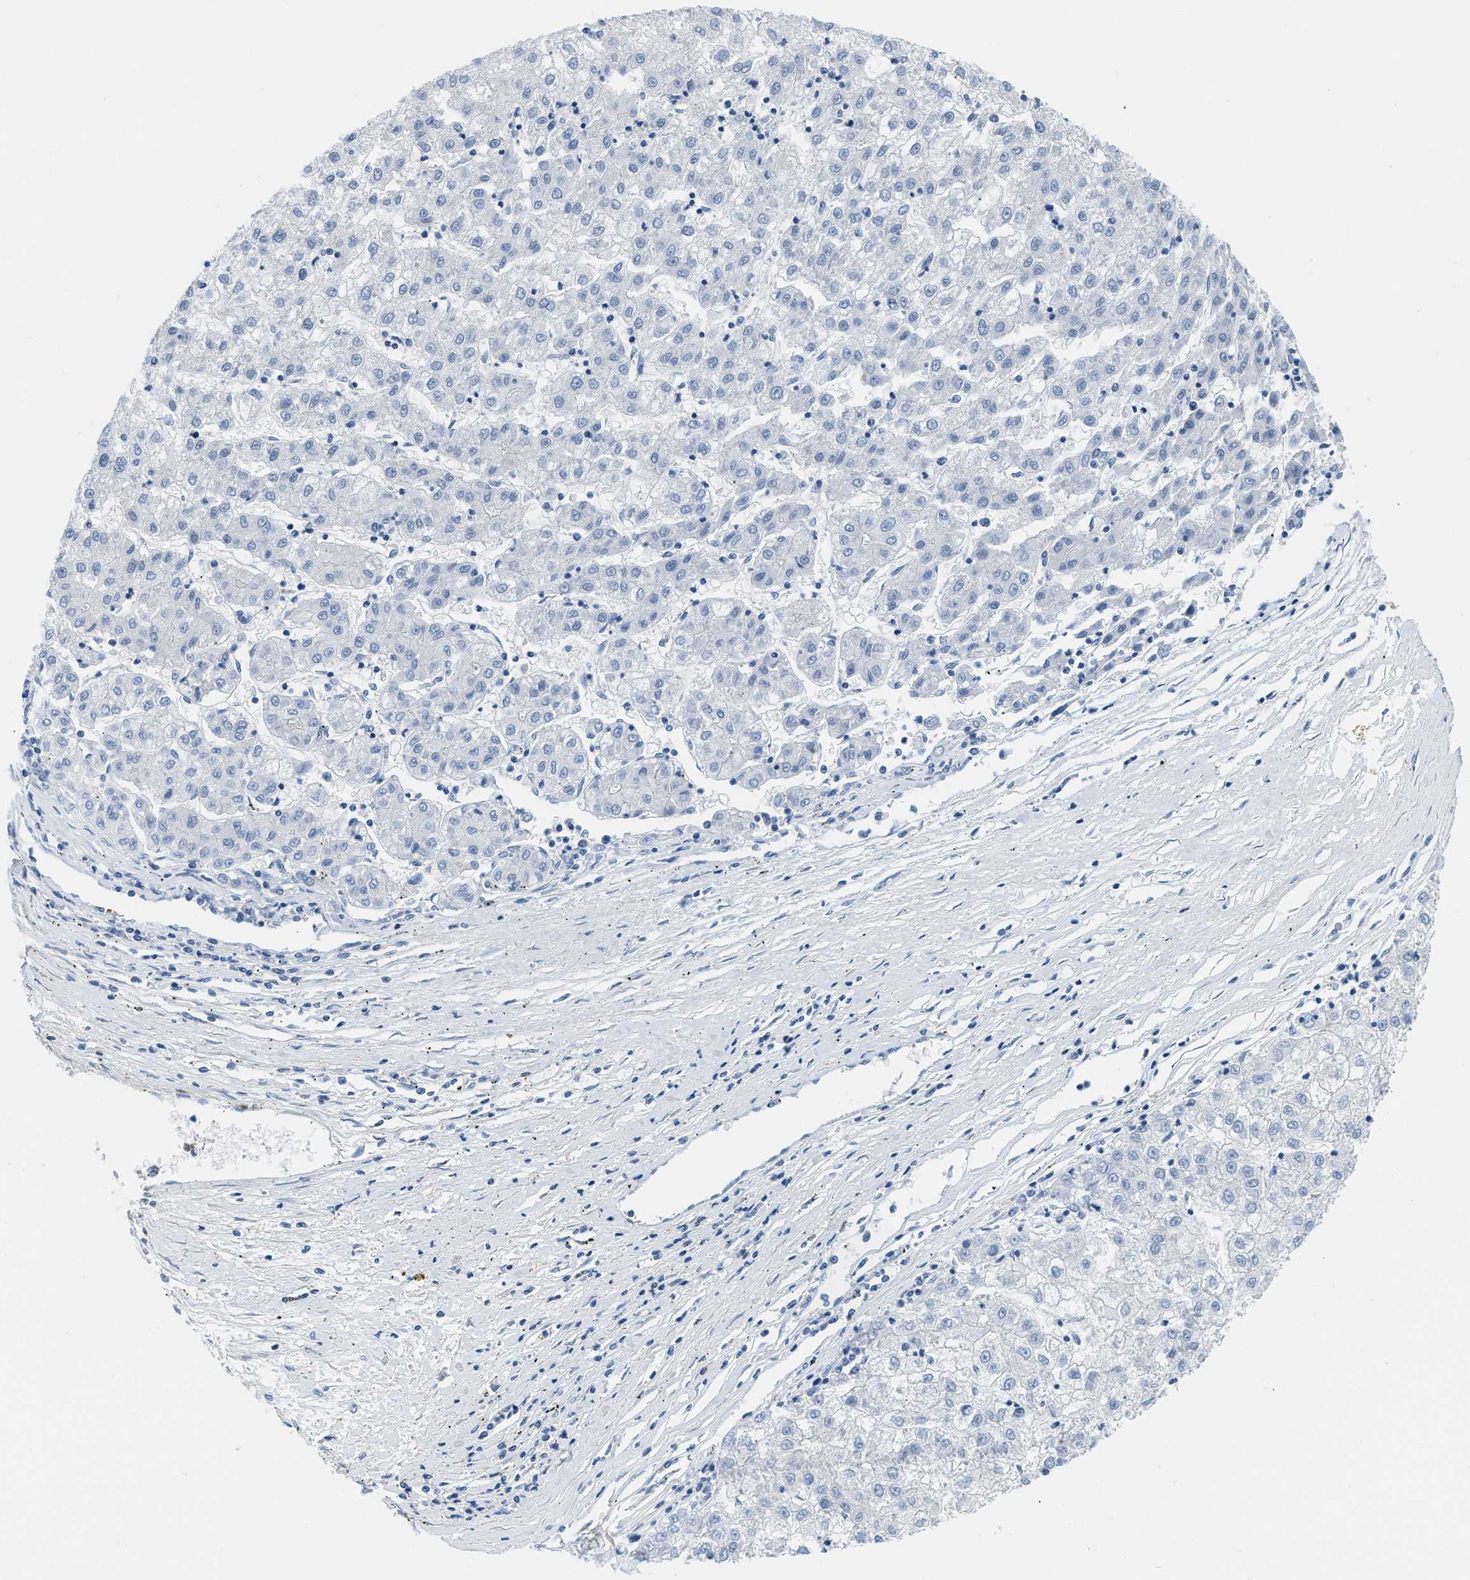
{"staining": {"intensity": "negative", "quantity": "none", "location": "none"}, "tissue": "liver cancer", "cell_type": "Tumor cells", "image_type": "cancer", "snomed": [{"axis": "morphology", "description": "Carcinoma, Hepatocellular, NOS"}, {"axis": "topography", "description": "Liver"}], "caption": "Tumor cells are negative for protein expression in human liver cancer (hepatocellular carcinoma).", "gene": "EIF4EBP2", "patient": {"sex": "male", "age": 72}}